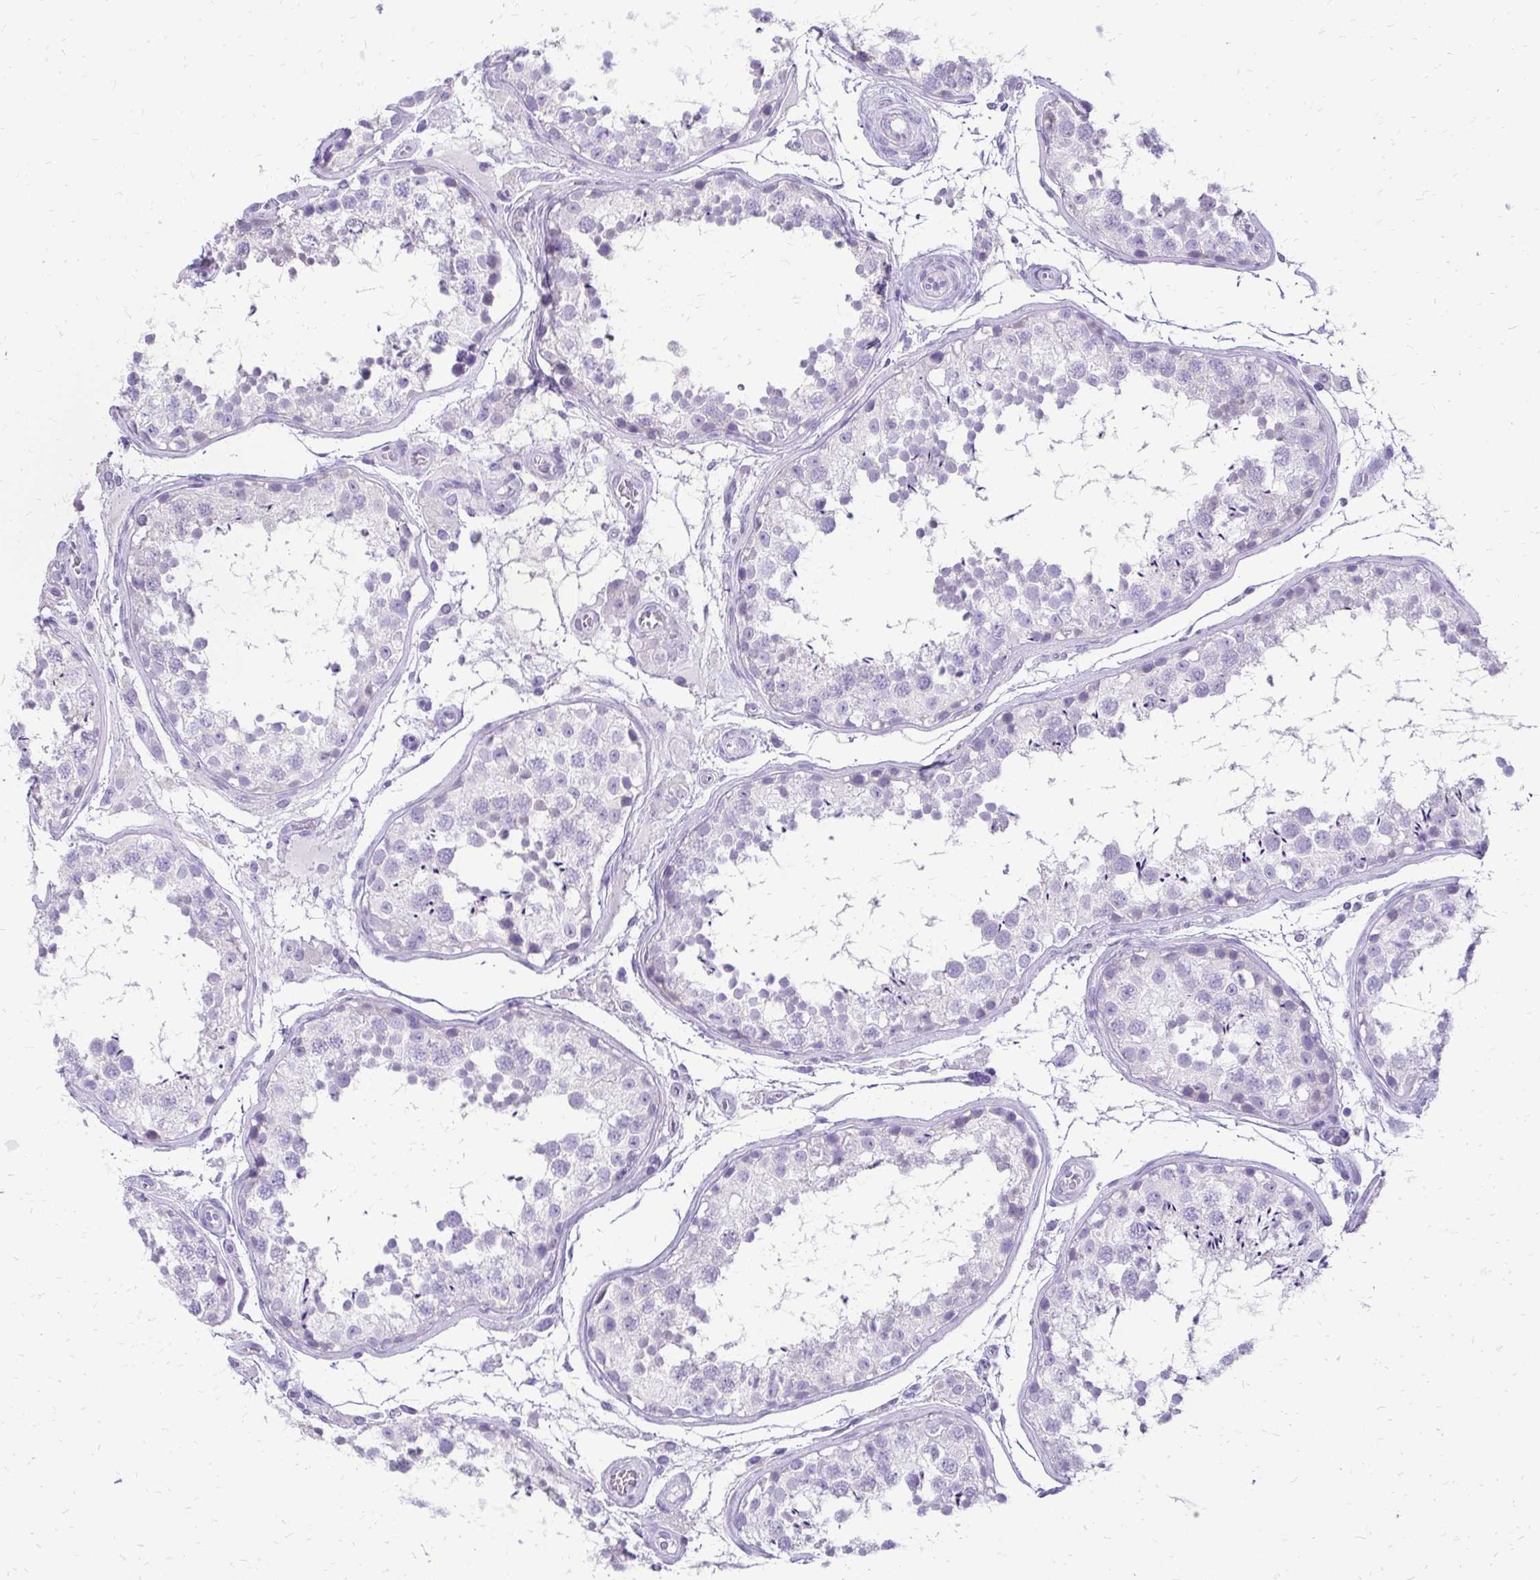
{"staining": {"intensity": "negative", "quantity": "none", "location": "none"}, "tissue": "testis", "cell_type": "Cells in seminiferous ducts", "image_type": "normal", "snomed": [{"axis": "morphology", "description": "Normal tissue, NOS"}, {"axis": "topography", "description": "Testis"}], "caption": "IHC of normal testis displays no staining in cells in seminiferous ducts.", "gene": "SLC32A1", "patient": {"sex": "male", "age": 29}}